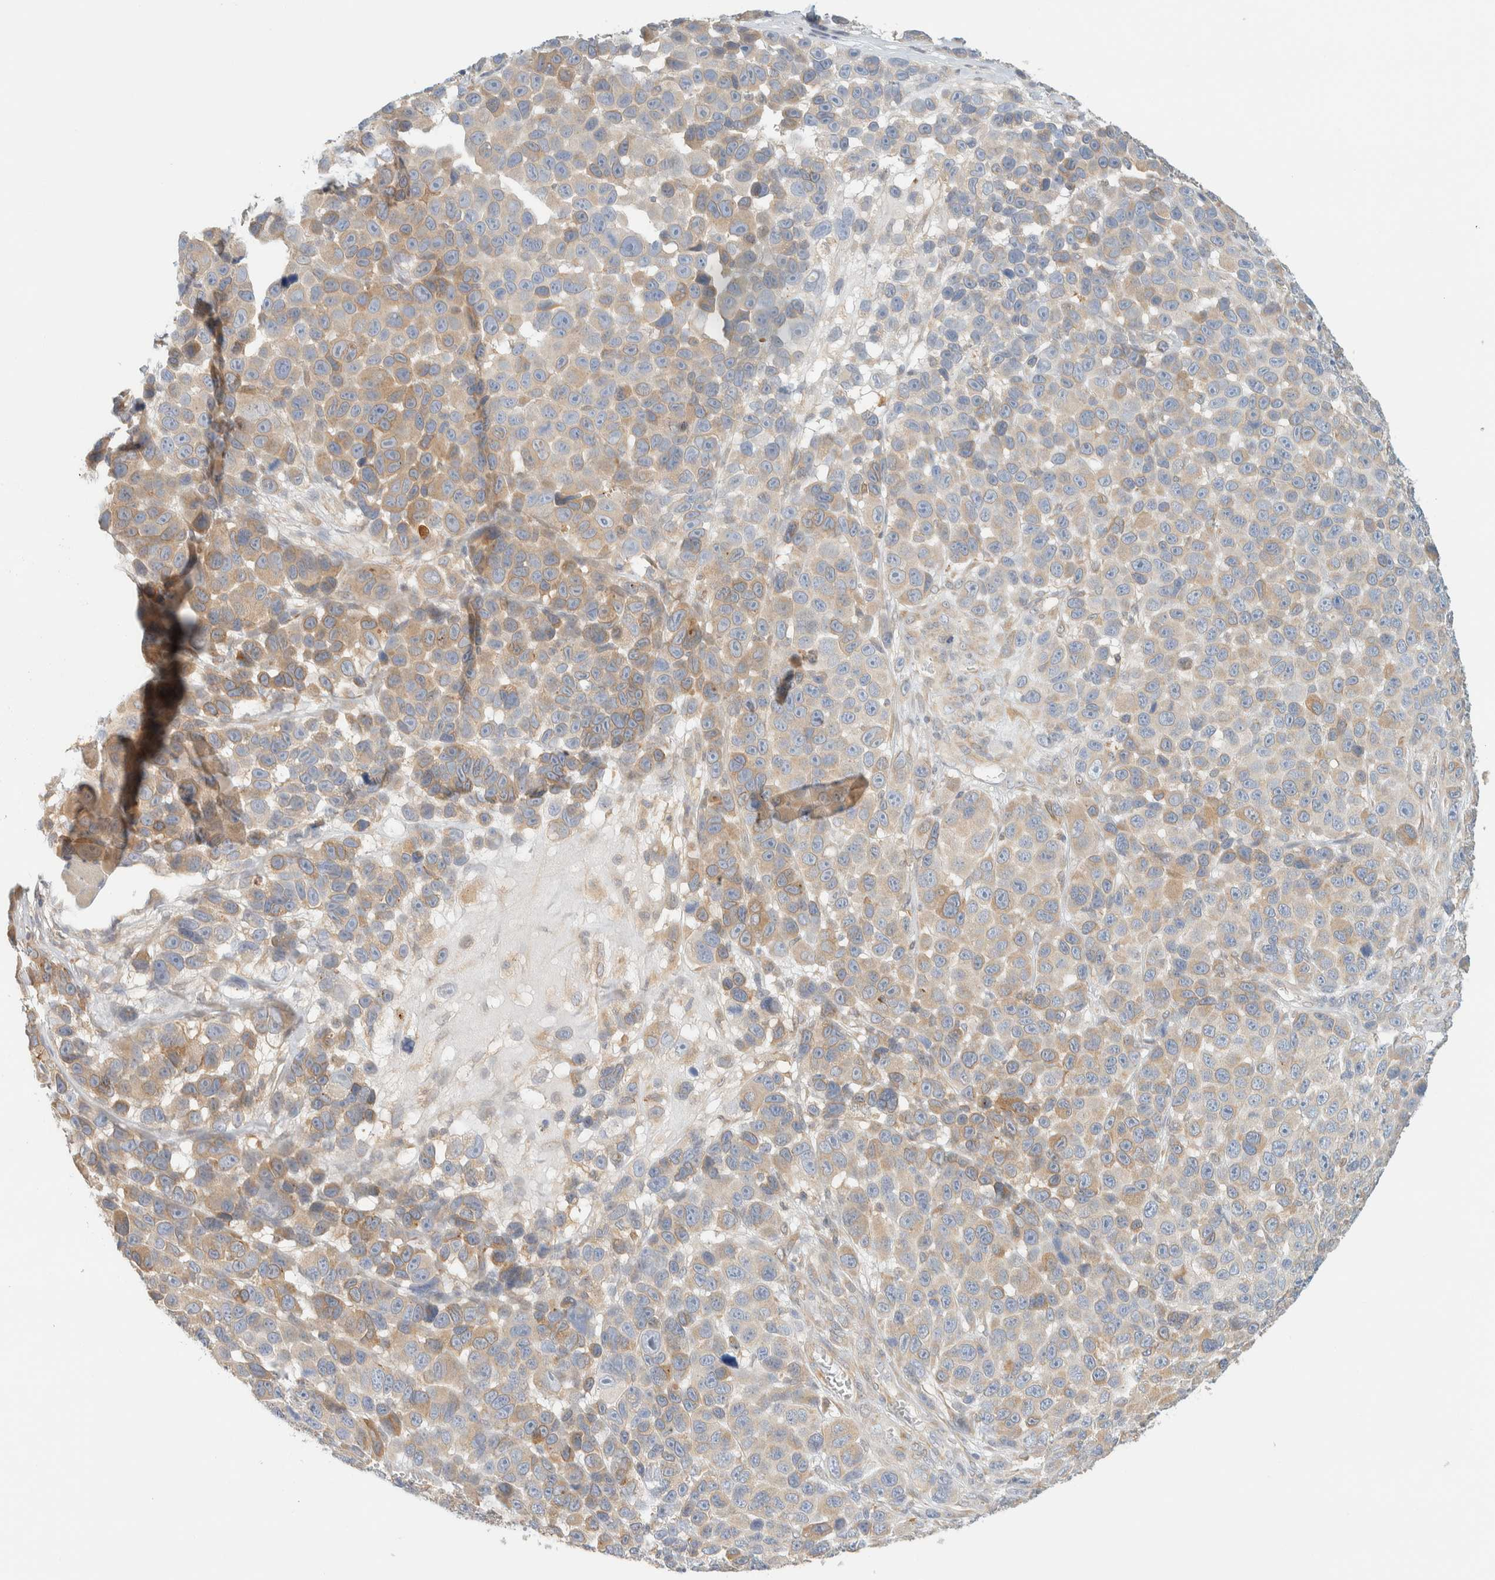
{"staining": {"intensity": "weak", "quantity": ">75%", "location": "cytoplasmic/membranous"}, "tissue": "melanoma", "cell_type": "Tumor cells", "image_type": "cancer", "snomed": [{"axis": "morphology", "description": "Malignant melanoma, NOS"}, {"axis": "topography", "description": "Skin"}], "caption": "About >75% of tumor cells in human malignant melanoma show weak cytoplasmic/membranous protein positivity as visualized by brown immunohistochemical staining.", "gene": "NT5C", "patient": {"sex": "male", "age": 53}}